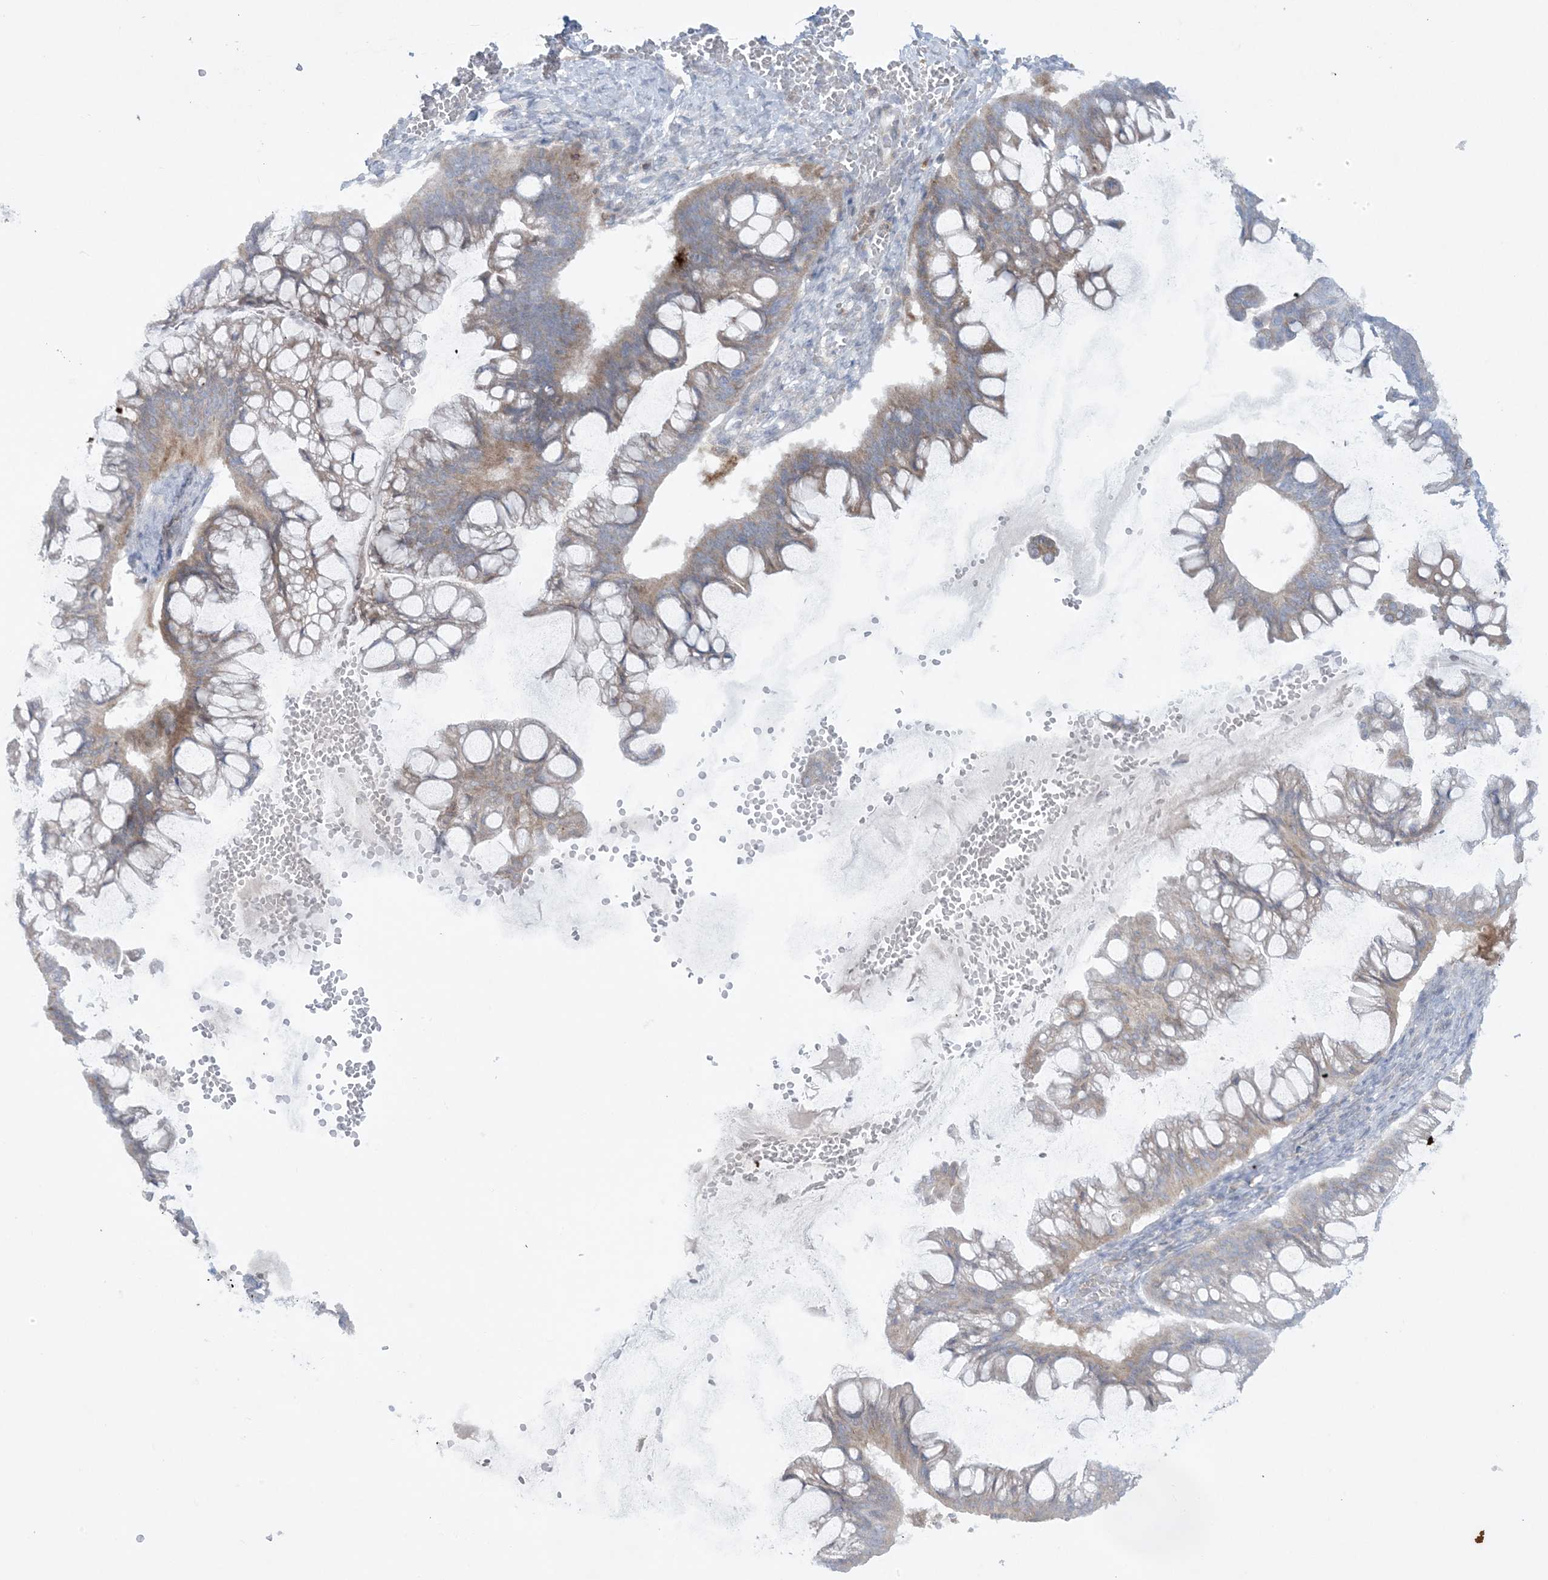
{"staining": {"intensity": "moderate", "quantity": ">75%", "location": "cytoplasmic/membranous"}, "tissue": "ovarian cancer", "cell_type": "Tumor cells", "image_type": "cancer", "snomed": [{"axis": "morphology", "description": "Cystadenocarcinoma, mucinous, NOS"}, {"axis": "topography", "description": "Ovary"}], "caption": "Protein analysis of ovarian cancer tissue reveals moderate cytoplasmic/membranous expression in about >75% of tumor cells. The protein of interest is stained brown, and the nuclei are stained in blue (DAB IHC with brightfield microscopy, high magnification).", "gene": "ARHGAP30", "patient": {"sex": "female", "age": 73}}